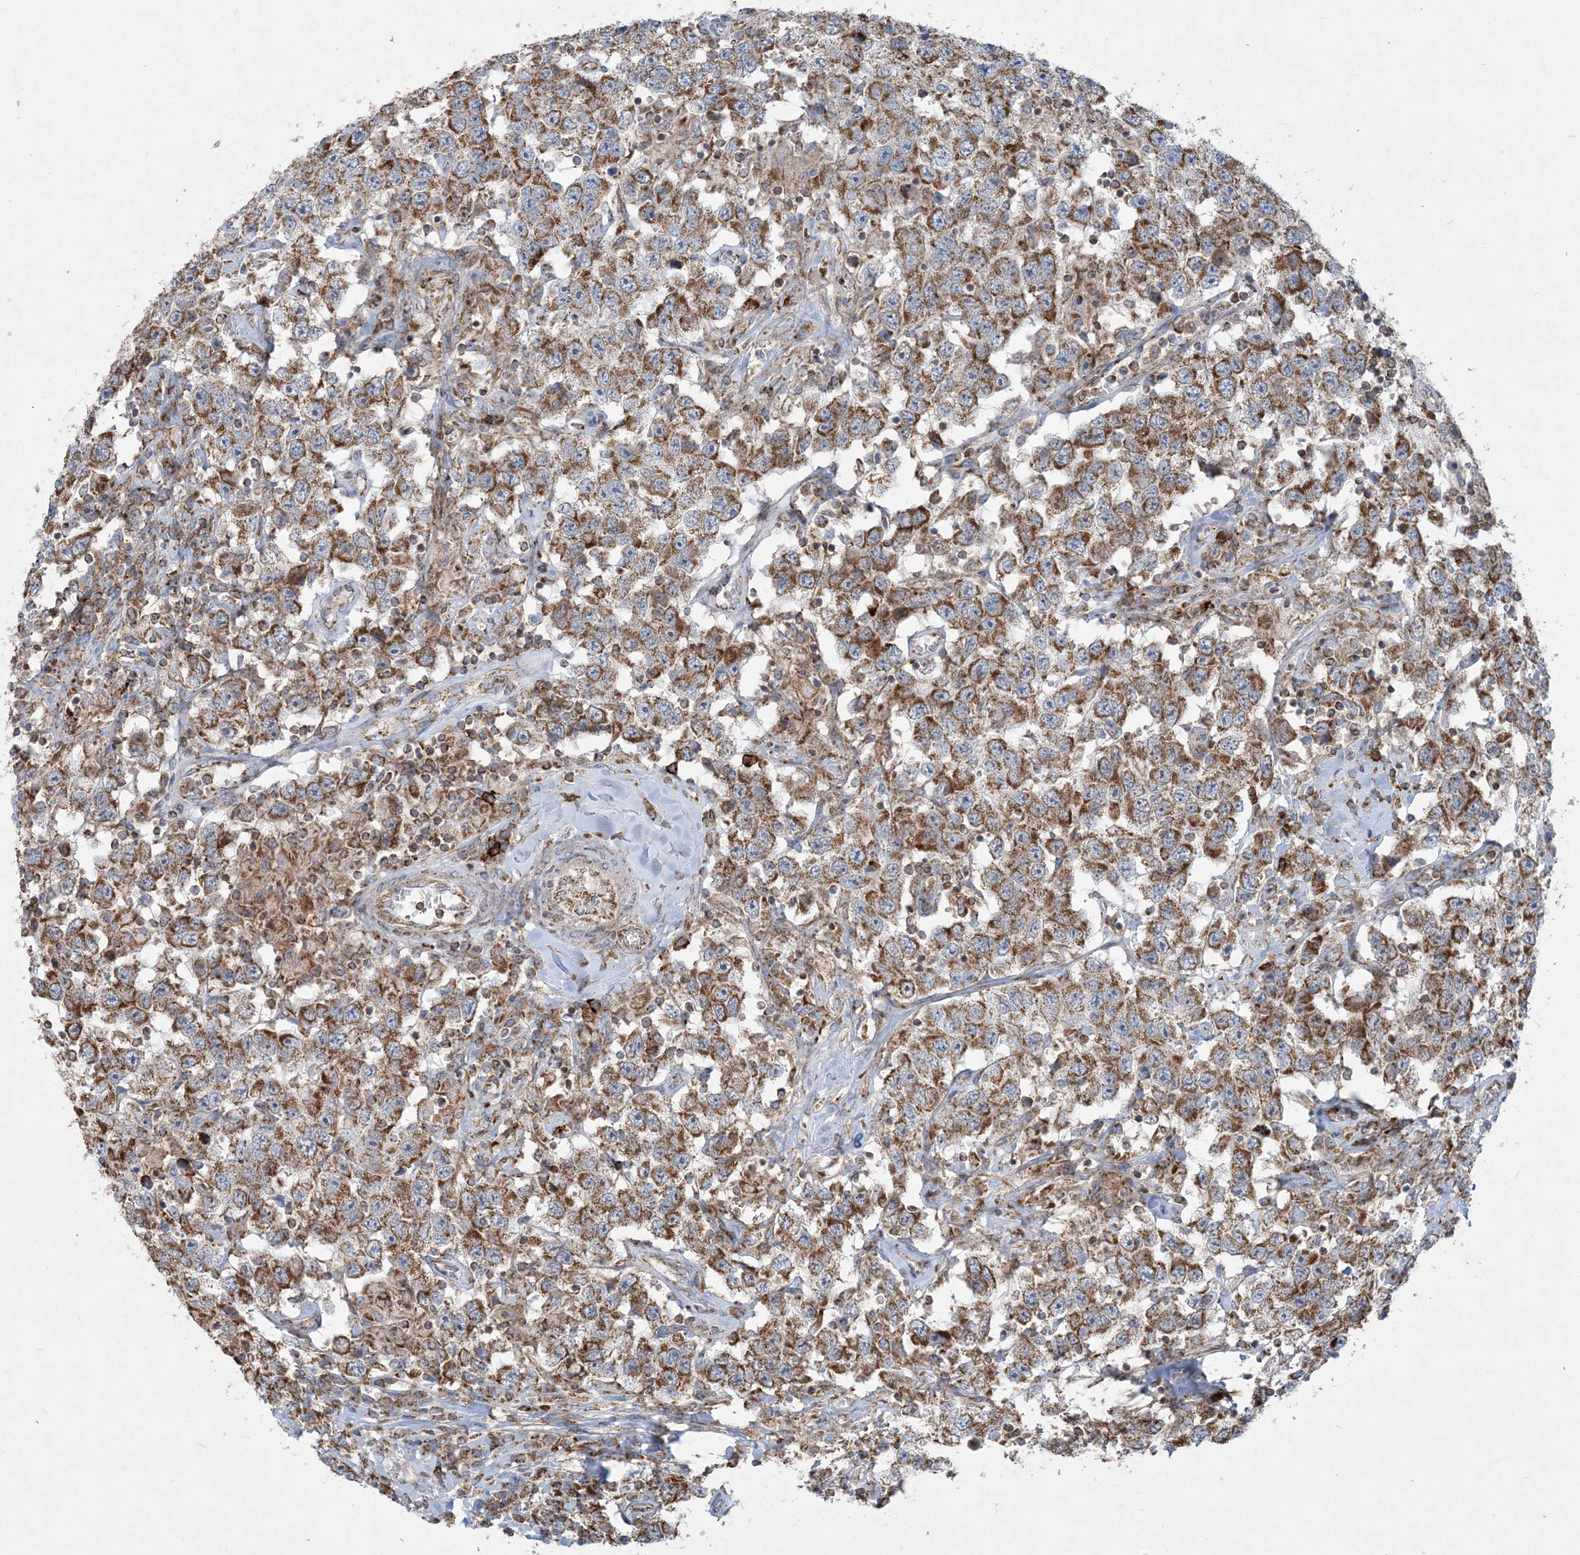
{"staining": {"intensity": "moderate", "quantity": ">75%", "location": "cytoplasmic/membranous"}, "tissue": "testis cancer", "cell_type": "Tumor cells", "image_type": "cancer", "snomed": [{"axis": "morphology", "description": "Seminoma, NOS"}, {"axis": "topography", "description": "Testis"}], "caption": "A brown stain shows moderate cytoplasmic/membranous staining of a protein in human testis cancer (seminoma) tumor cells.", "gene": "BEND4", "patient": {"sex": "male", "age": 41}}